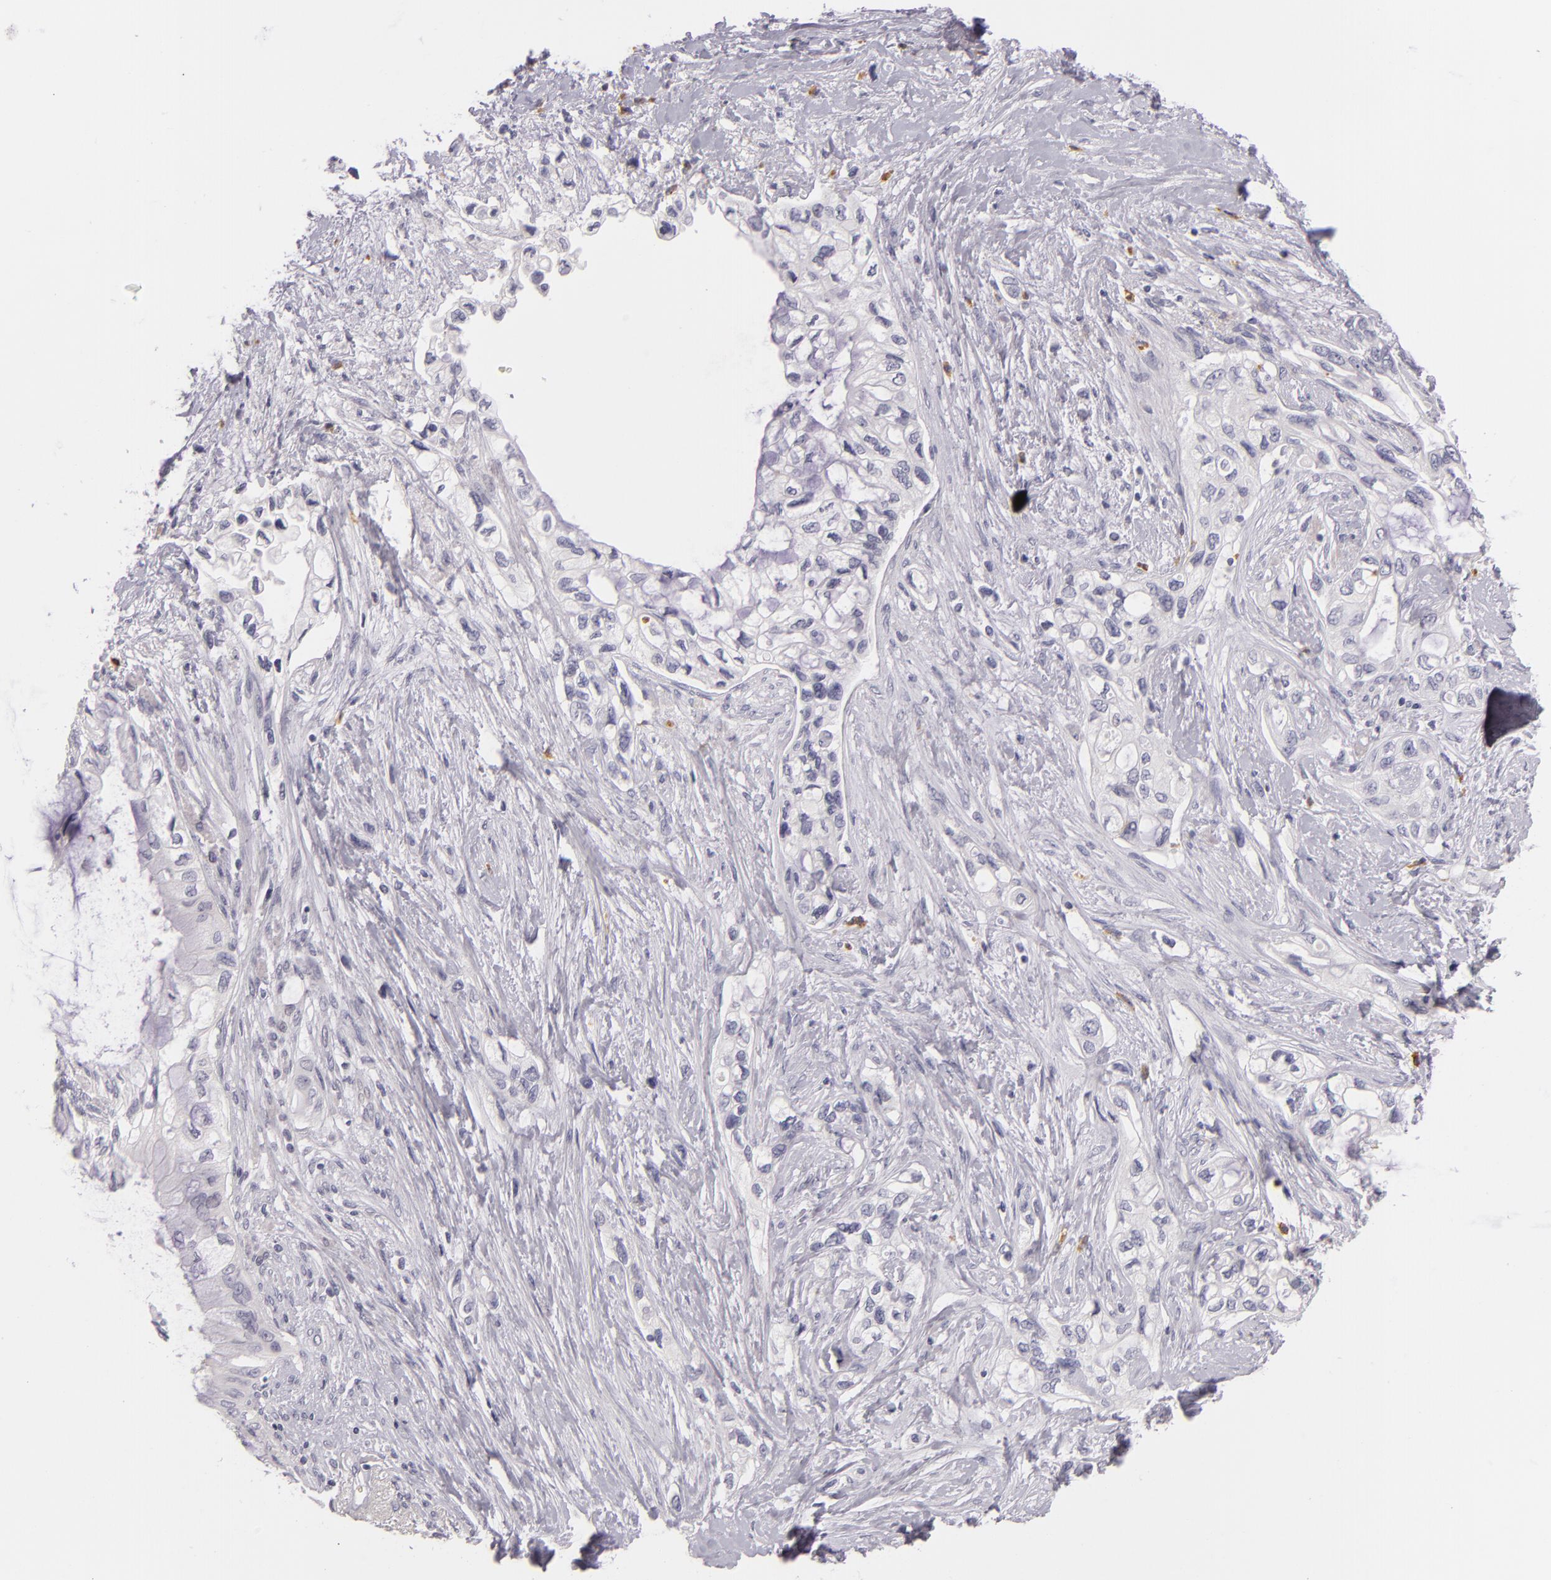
{"staining": {"intensity": "negative", "quantity": "none", "location": "none"}, "tissue": "pancreatic cancer", "cell_type": "Tumor cells", "image_type": "cancer", "snomed": [{"axis": "morphology", "description": "Adenocarcinoma, NOS"}, {"axis": "topography", "description": "Pancreas"}], "caption": "A photomicrograph of human pancreatic adenocarcinoma is negative for staining in tumor cells. (DAB (3,3'-diaminobenzidine) immunohistochemistry visualized using brightfield microscopy, high magnification).", "gene": "FAM181A", "patient": {"sex": "female", "age": 70}}